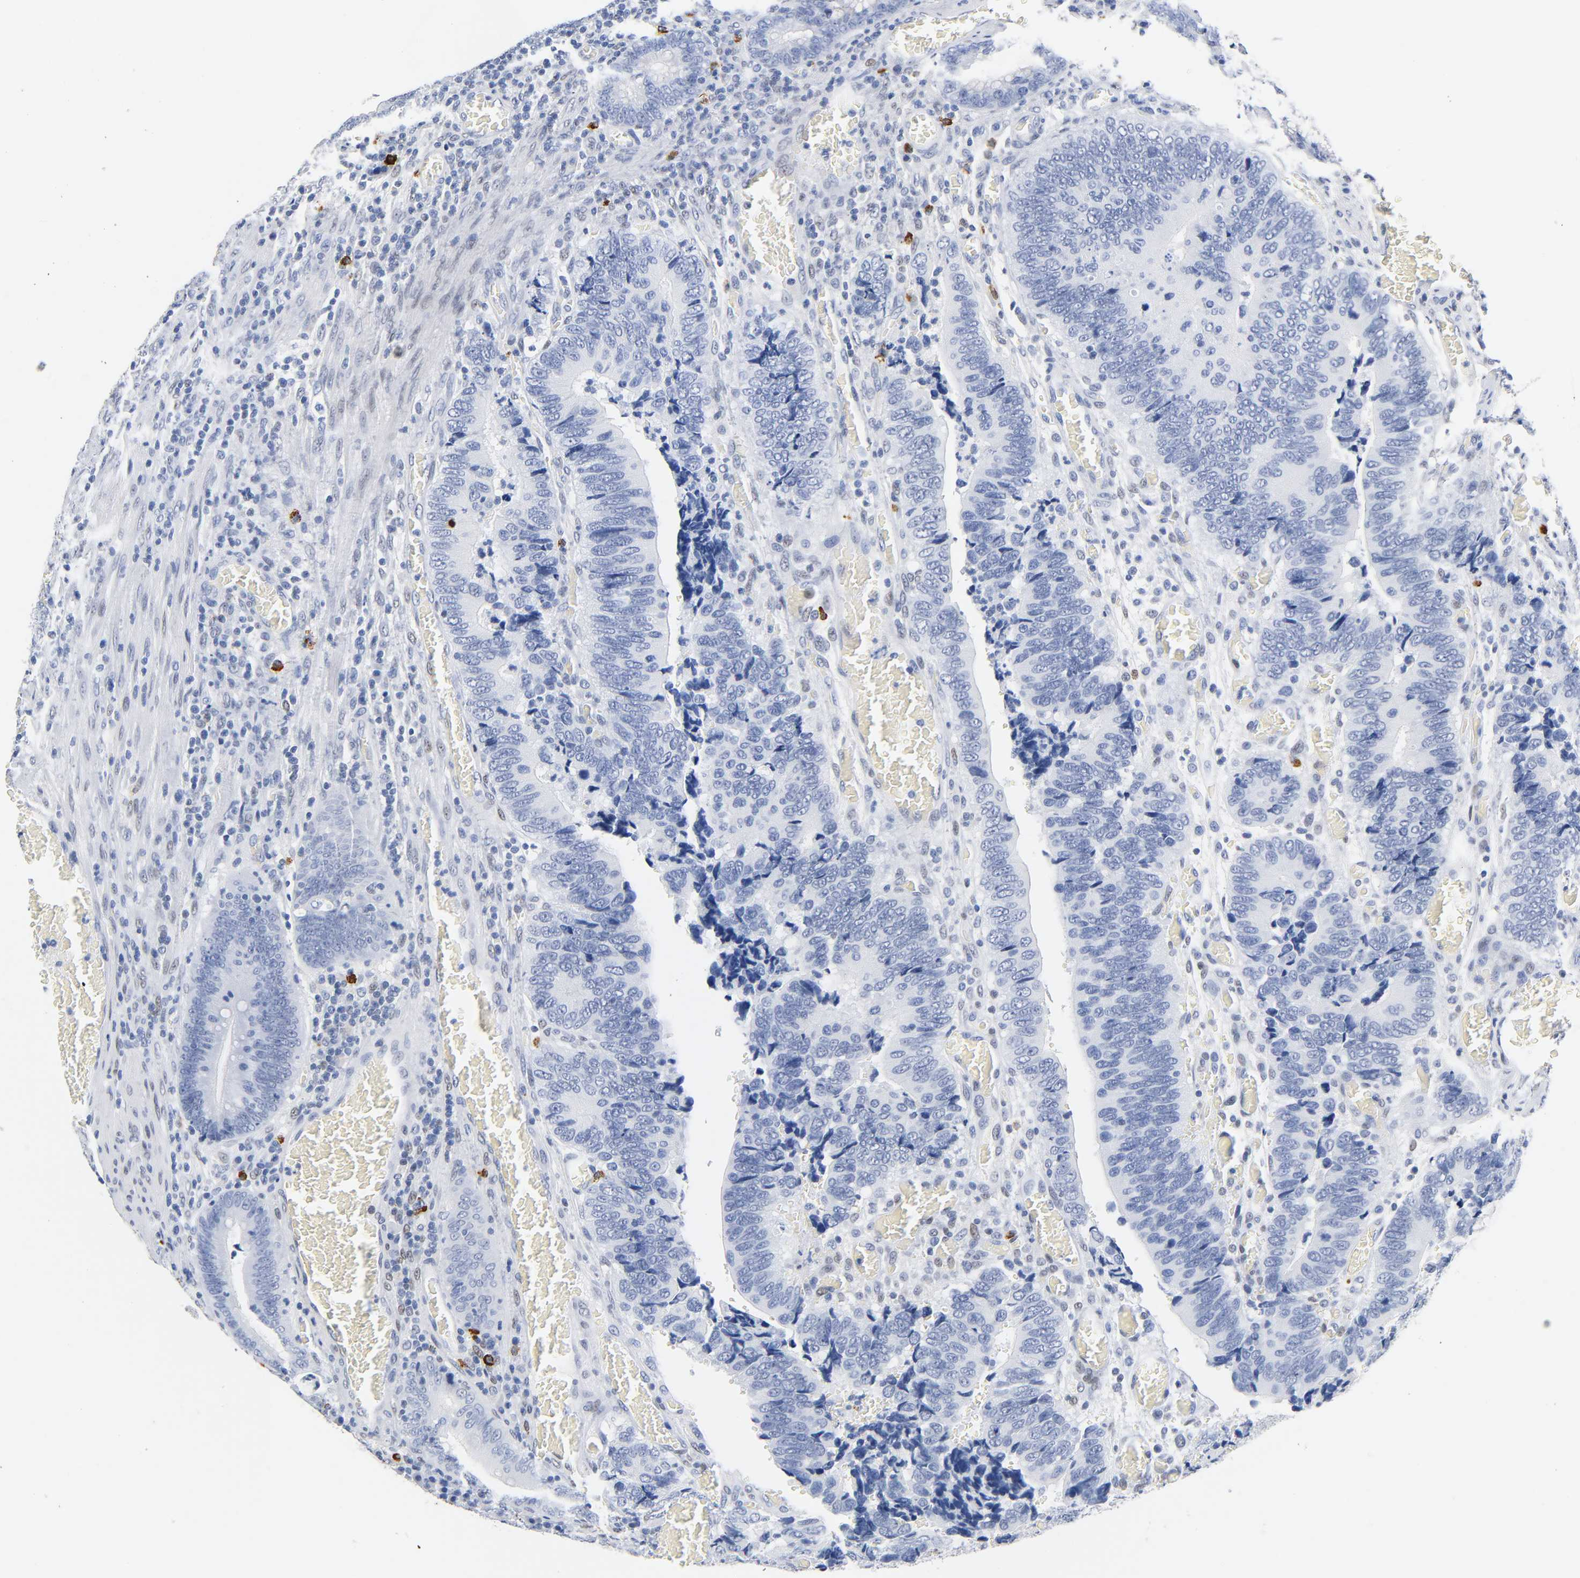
{"staining": {"intensity": "negative", "quantity": "none", "location": "none"}, "tissue": "colorectal cancer", "cell_type": "Tumor cells", "image_type": "cancer", "snomed": [{"axis": "morphology", "description": "Adenocarcinoma, NOS"}, {"axis": "topography", "description": "Colon"}], "caption": "A histopathology image of colorectal cancer (adenocarcinoma) stained for a protein displays no brown staining in tumor cells.", "gene": "NAB2", "patient": {"sex": "male", "age": 72}}